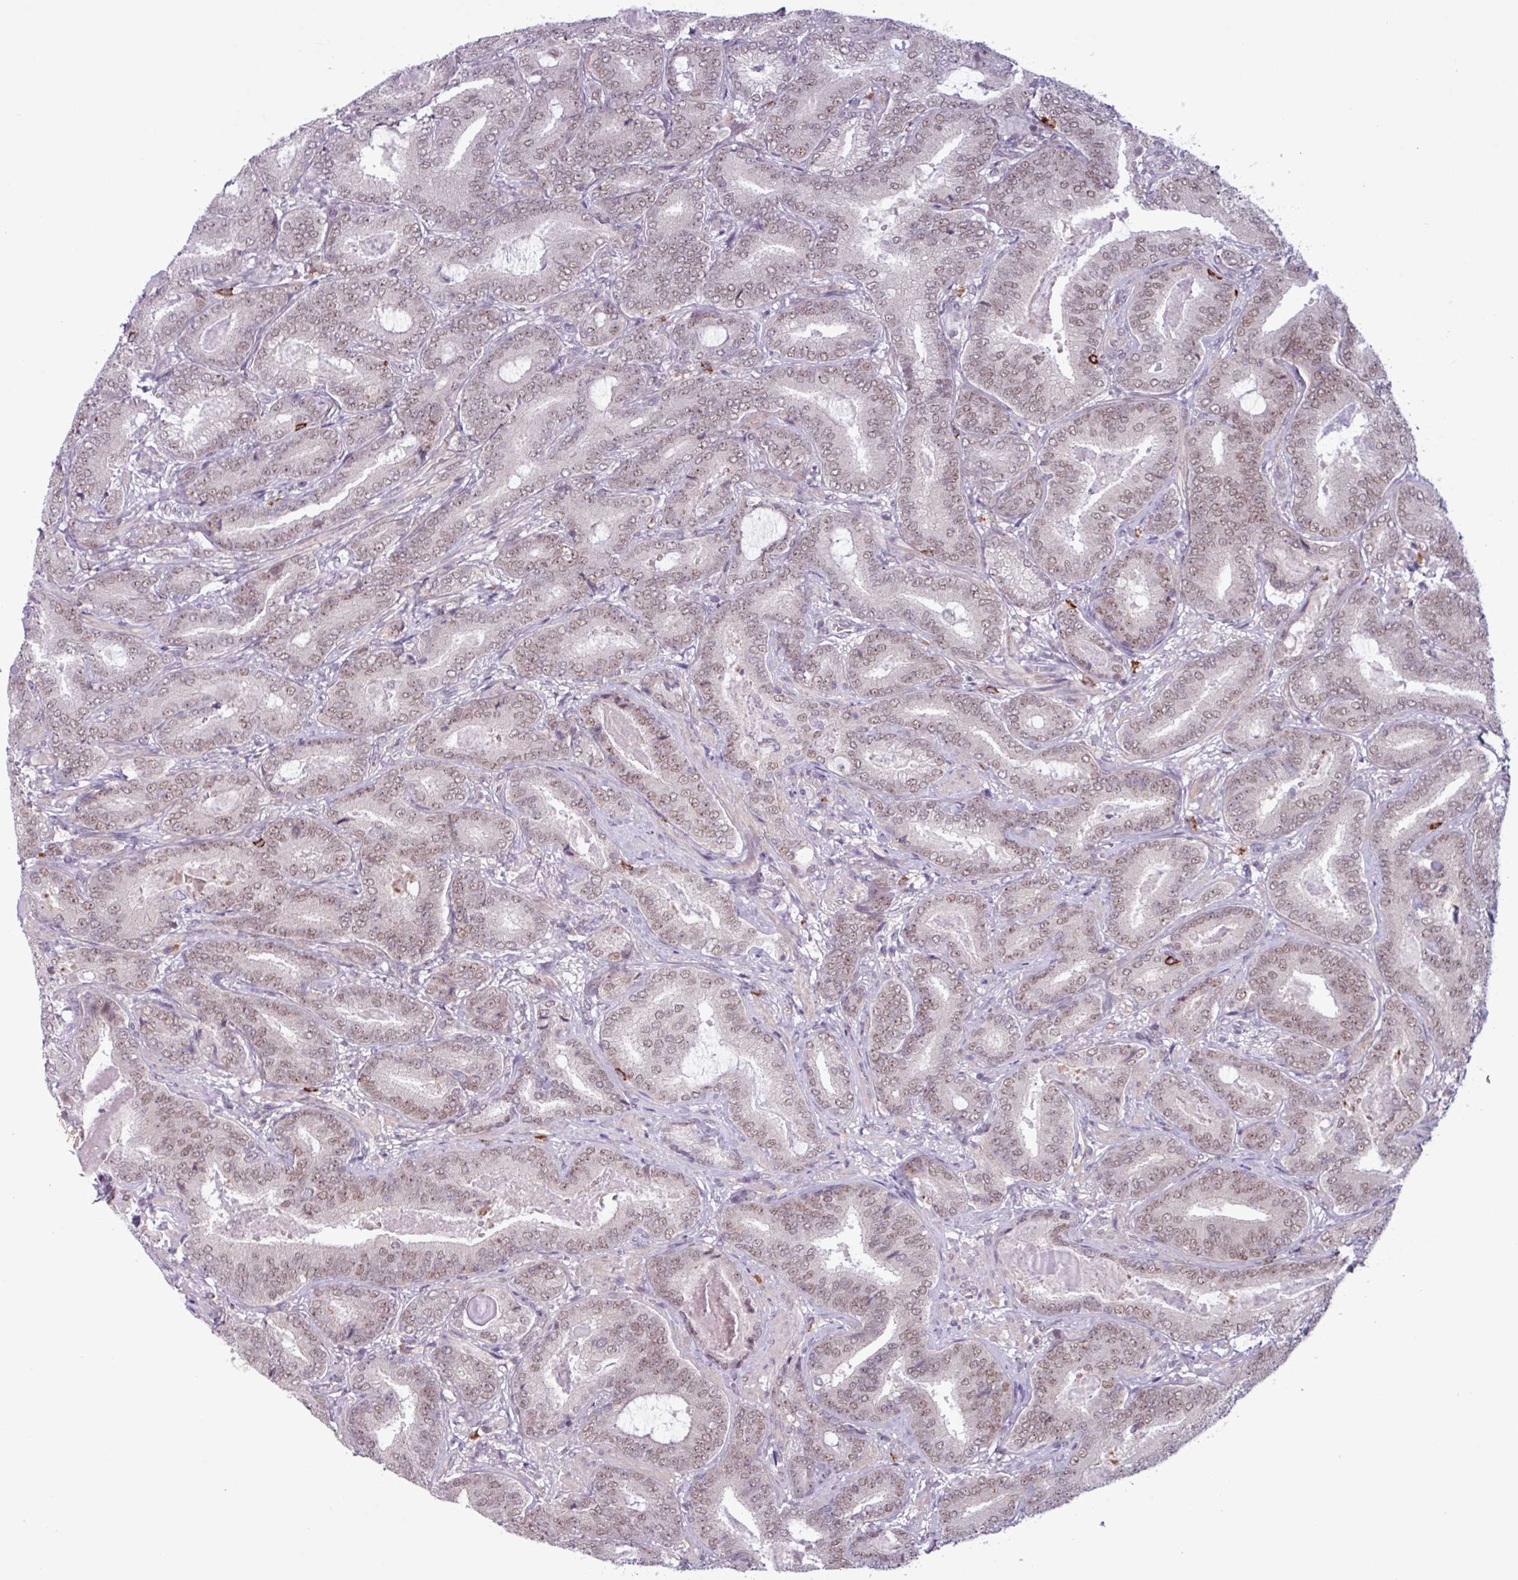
{"staining": {"intensity": "moderate", "quantity": ">75%", "location": "nuclear"}, "tissue": "prostate cancer", "cell_type": "Tumor cells", "image_type": "cancer", "snomed": [{"axis": "morphology", "description": "Adenocarcinoma, Low grade"}, {"axis": "topography", "description": "Prostate and seminal vesicle, NOS"}], "caption": "A brown stain highlights moderate nuclear positivity of a protein in human prostate cancer tumor cells. (brown staining indicates protein expression, while blue staining denotes nuclei).", "gene": "NOTCH2", "patient": {"sex": "male", "age": 61}}